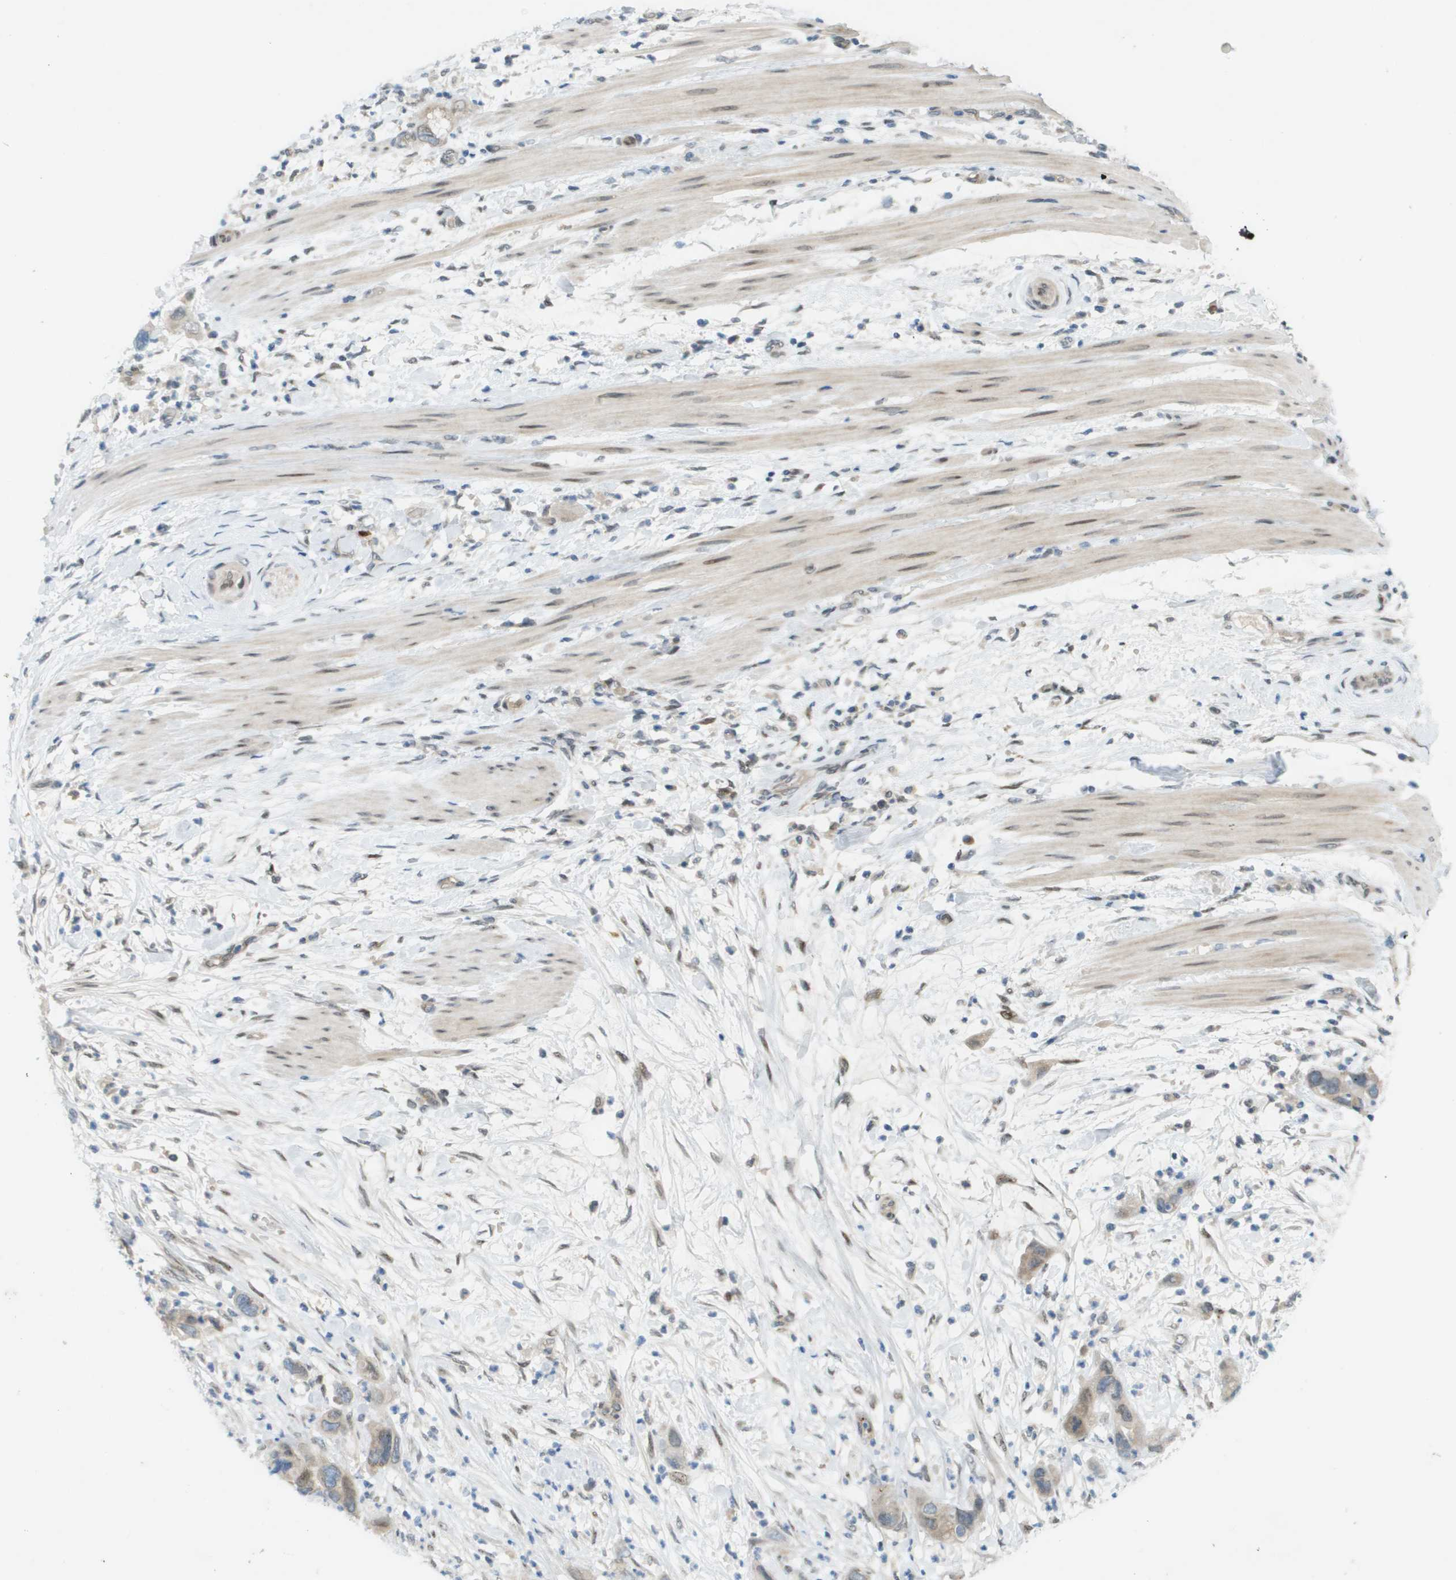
{"staining": {"intensity": "weak", "quantity": ">75%", "location": "cytoplasmic/membranous,nuclear"}, "tissue": "pancreatic cancer", "cell_type": "Tumor cells", "image_type": "cancer", "snomed": [{"axis": "morphology", "description": "Adenocarcinoma, NOS"}, {"axis": "topography", "description": "Pancreas"}], "caption": "Pancreatic cancer (adenocarcinoma) tissue reveals weak cytoplasmic/membranous and nuclear staining in about >75% of tumor cells, visualized by immunohistochemistry. (Stains: DAB (3,3'-diaminobenzidine) in brown, nuclei in blue, Microscopy: brightfield microscopy at high magnification).", "gene": "CACNB4", "patient": {"sex": "female", "age": 71}}